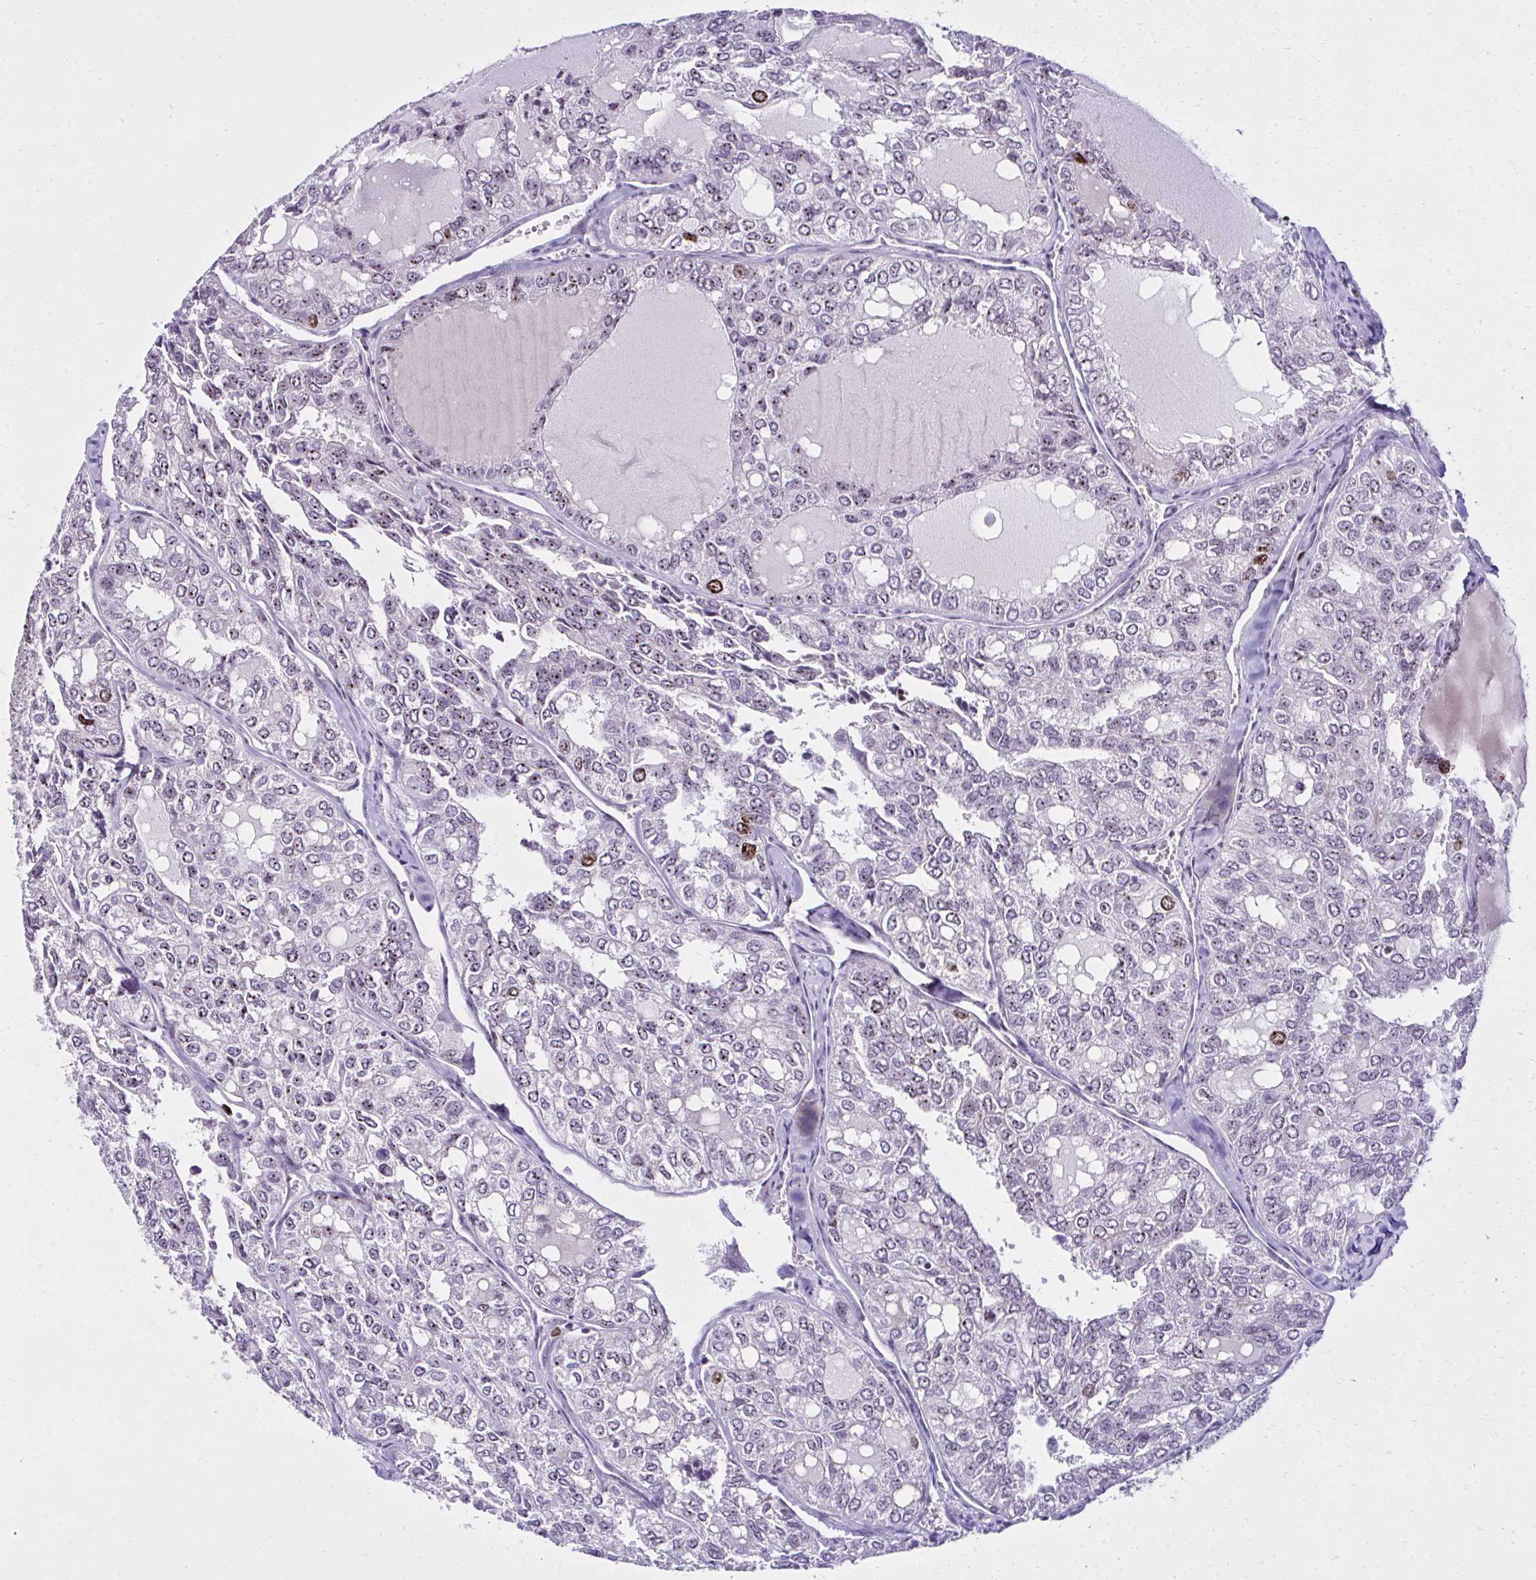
{"staining": {"intensity": "moderate", "quantity": "25%-75%", "location": "nuclear"}, "tissue": "thyroid cancer", "cell_type": "Tumor cells", "image_type": "cancer", "snomed": [{"axis": "morphology", "description": "Follicular adenoma carcinoma, NOS"}, {"axis": "topography", "description": "Thyroid gland"}], "caption": "High-power microscopy captured an immunohistochemistry photomicrograph of follicular adenoma carcinoma (thyroid), revealing moderate nuclear expression in about 25%-75% of tumor cells.", "gene": "CEP72", "patient": {"sex": "male", "age": 75}}